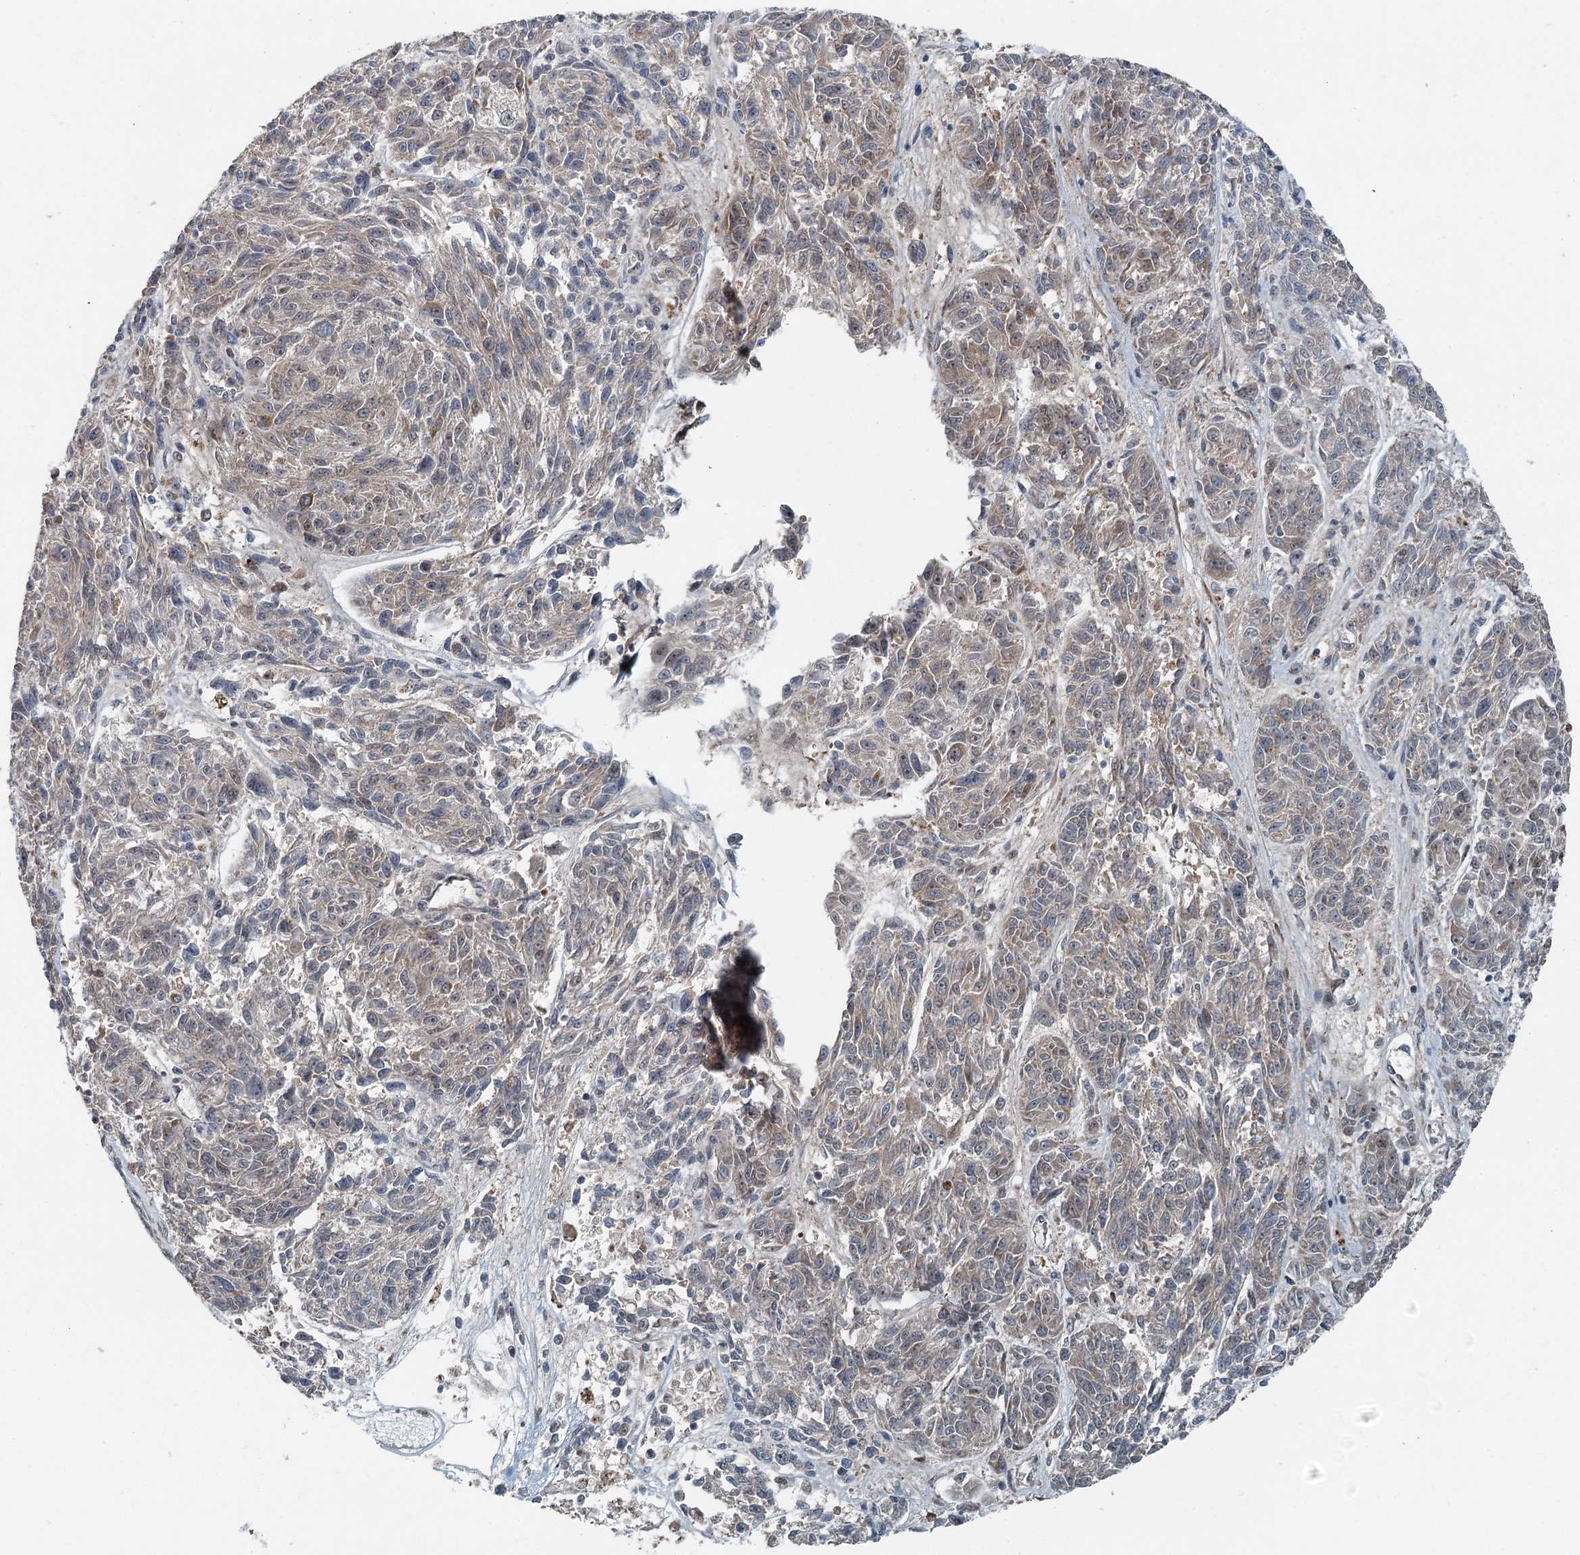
{"staining": {"intensity": "moderate", "quantity": "25%-75%", "location": "cytoplasmic/membranous"}, "tissue": "melanoma", "cell_type": "Tumor cells", "image_type": "cancer", "snomed": [{"axis": "morphology", "description": "Malignant melanoma, NOS"}, {"axis": "topography", "description": "Skin"}], "caption": "DAB (3,3'-diaminobenzidine) immunohistochemical staining of melanoma shows moderate cytoplasmic/membranous protein expression in about 25%-75% of tumor cells. Nuclei are stained in blue.", "gene": "WAPL", "patient": {"sex": "male", "age": 53}}